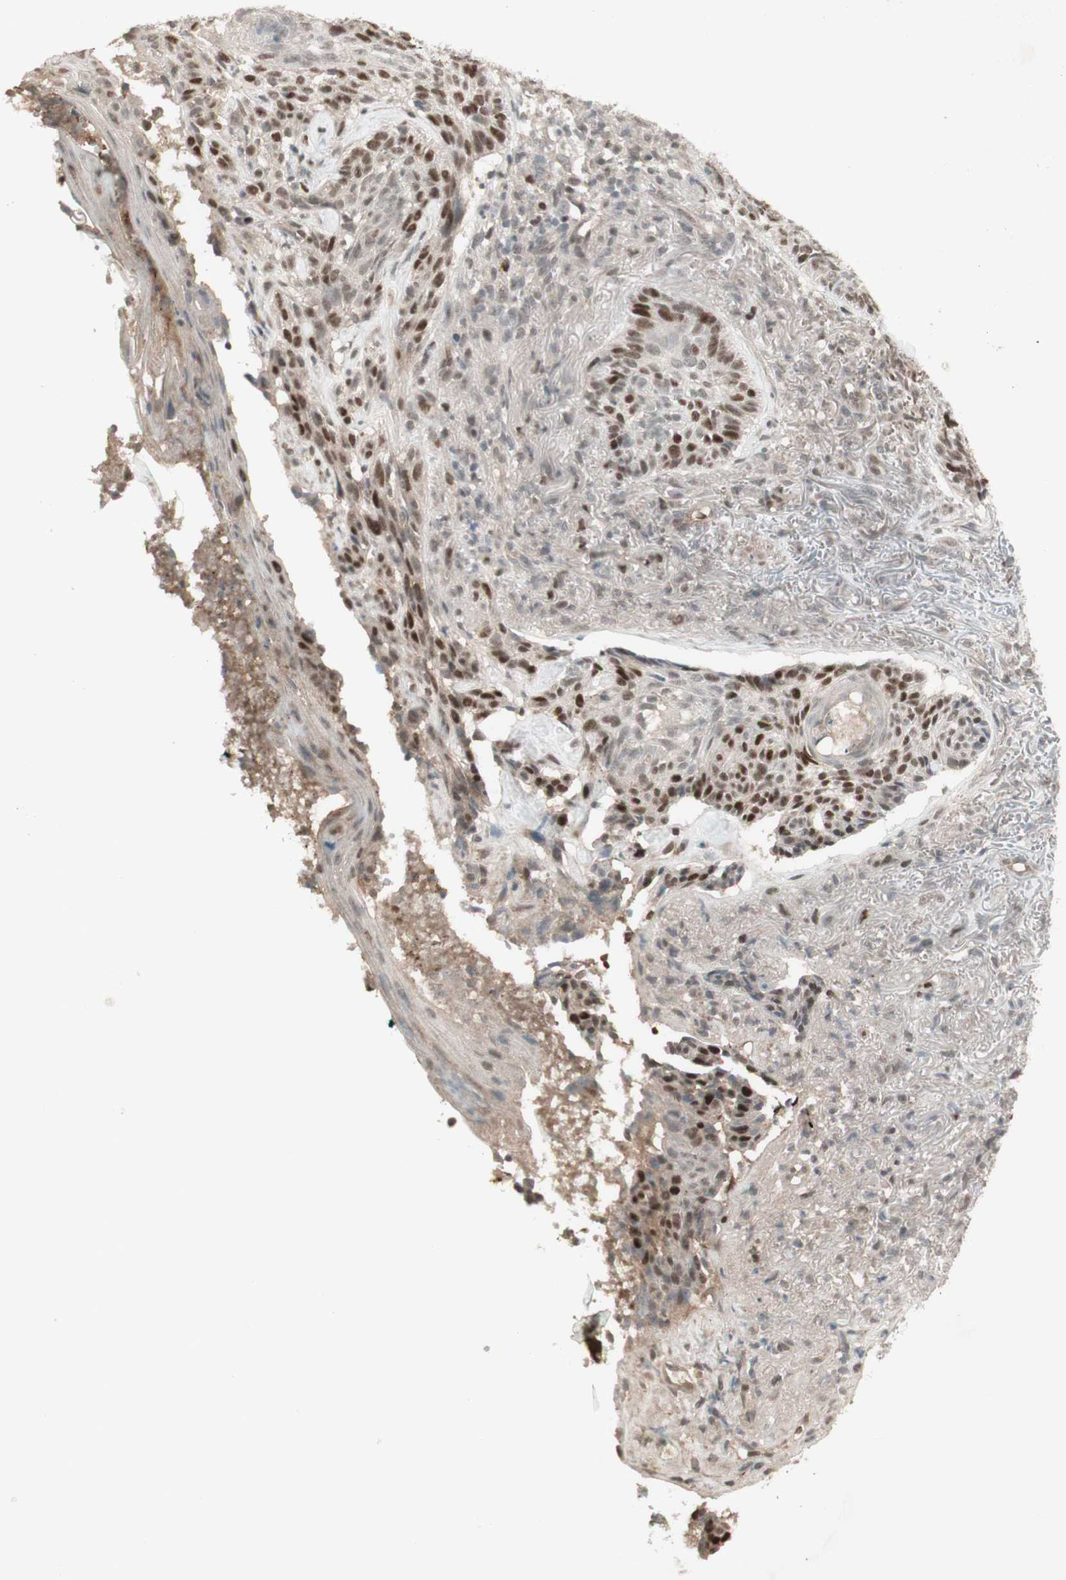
{"staining": {"intensity": "strong", "quantity": "25%-75%", "location": "nuclear"}, "tissue": "skin cancer", "cell_type": "Tumor cells", "image_type": "cancer", "snomed": [{"axis": "morphology", "description": "Basal cell carcinoma"}, {"axis": "topography", "description": "Skin"}], "caption": "A high-resolution histopathology image shows immunohistochemistry staining of skin cancer (basal cell carcinoma), which exhibits strong nuclear expression in approximately 25%-75% of tumor cells.", "gene": "MSH6", "patient": {"sex": "male", "age": 43}}